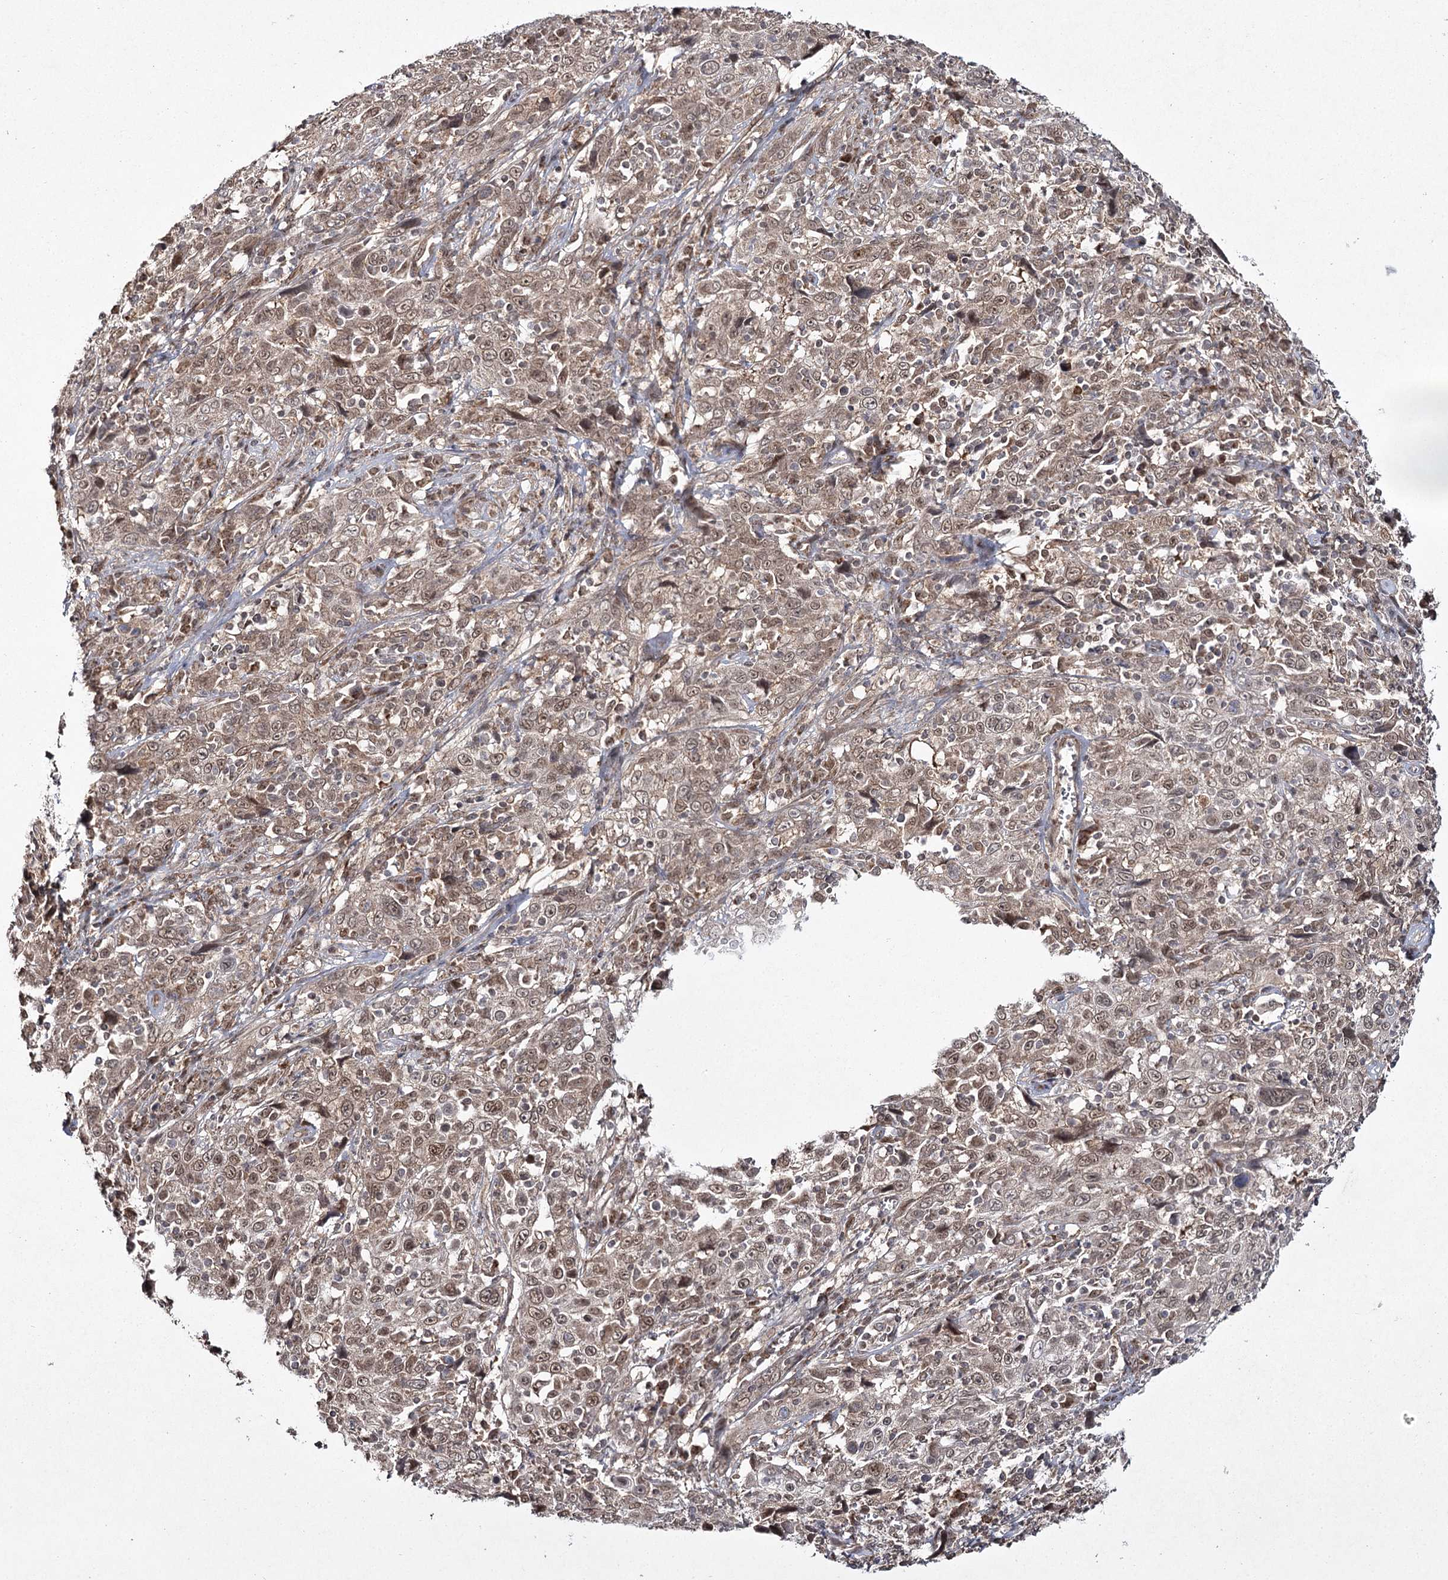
{"staining": {"intensity": "weak", "quantity": ">75%", "location": "cytoplasmic/membranous,nuclear"}, "tissue": "cervical cancer", "cell_type": "Tumor cells", "image_type": "cancer", "snomed": [{"axis": "morphology", "description": "Squamous cell carcinoma, NOS"}, {"axis": "topography", "description": "Cervix"}], "caption": "Immunohistochemistry (IHC) (DAB (3,3'-diaminobenzidine)) staining of cervical cancer (squamous cell carcinoma) demonstrates weak cytoplasmic/membranous and nuclear protein staining in approximately >75% of tumor cells. Using DAB (3,3'-diaminobenzidine) (brown) and hematoxylin (blue) stains, captured at high magnification using brightfield microscopy.", "gene": "TRNT1", "patient": {"sex": "female", "age": 46}}